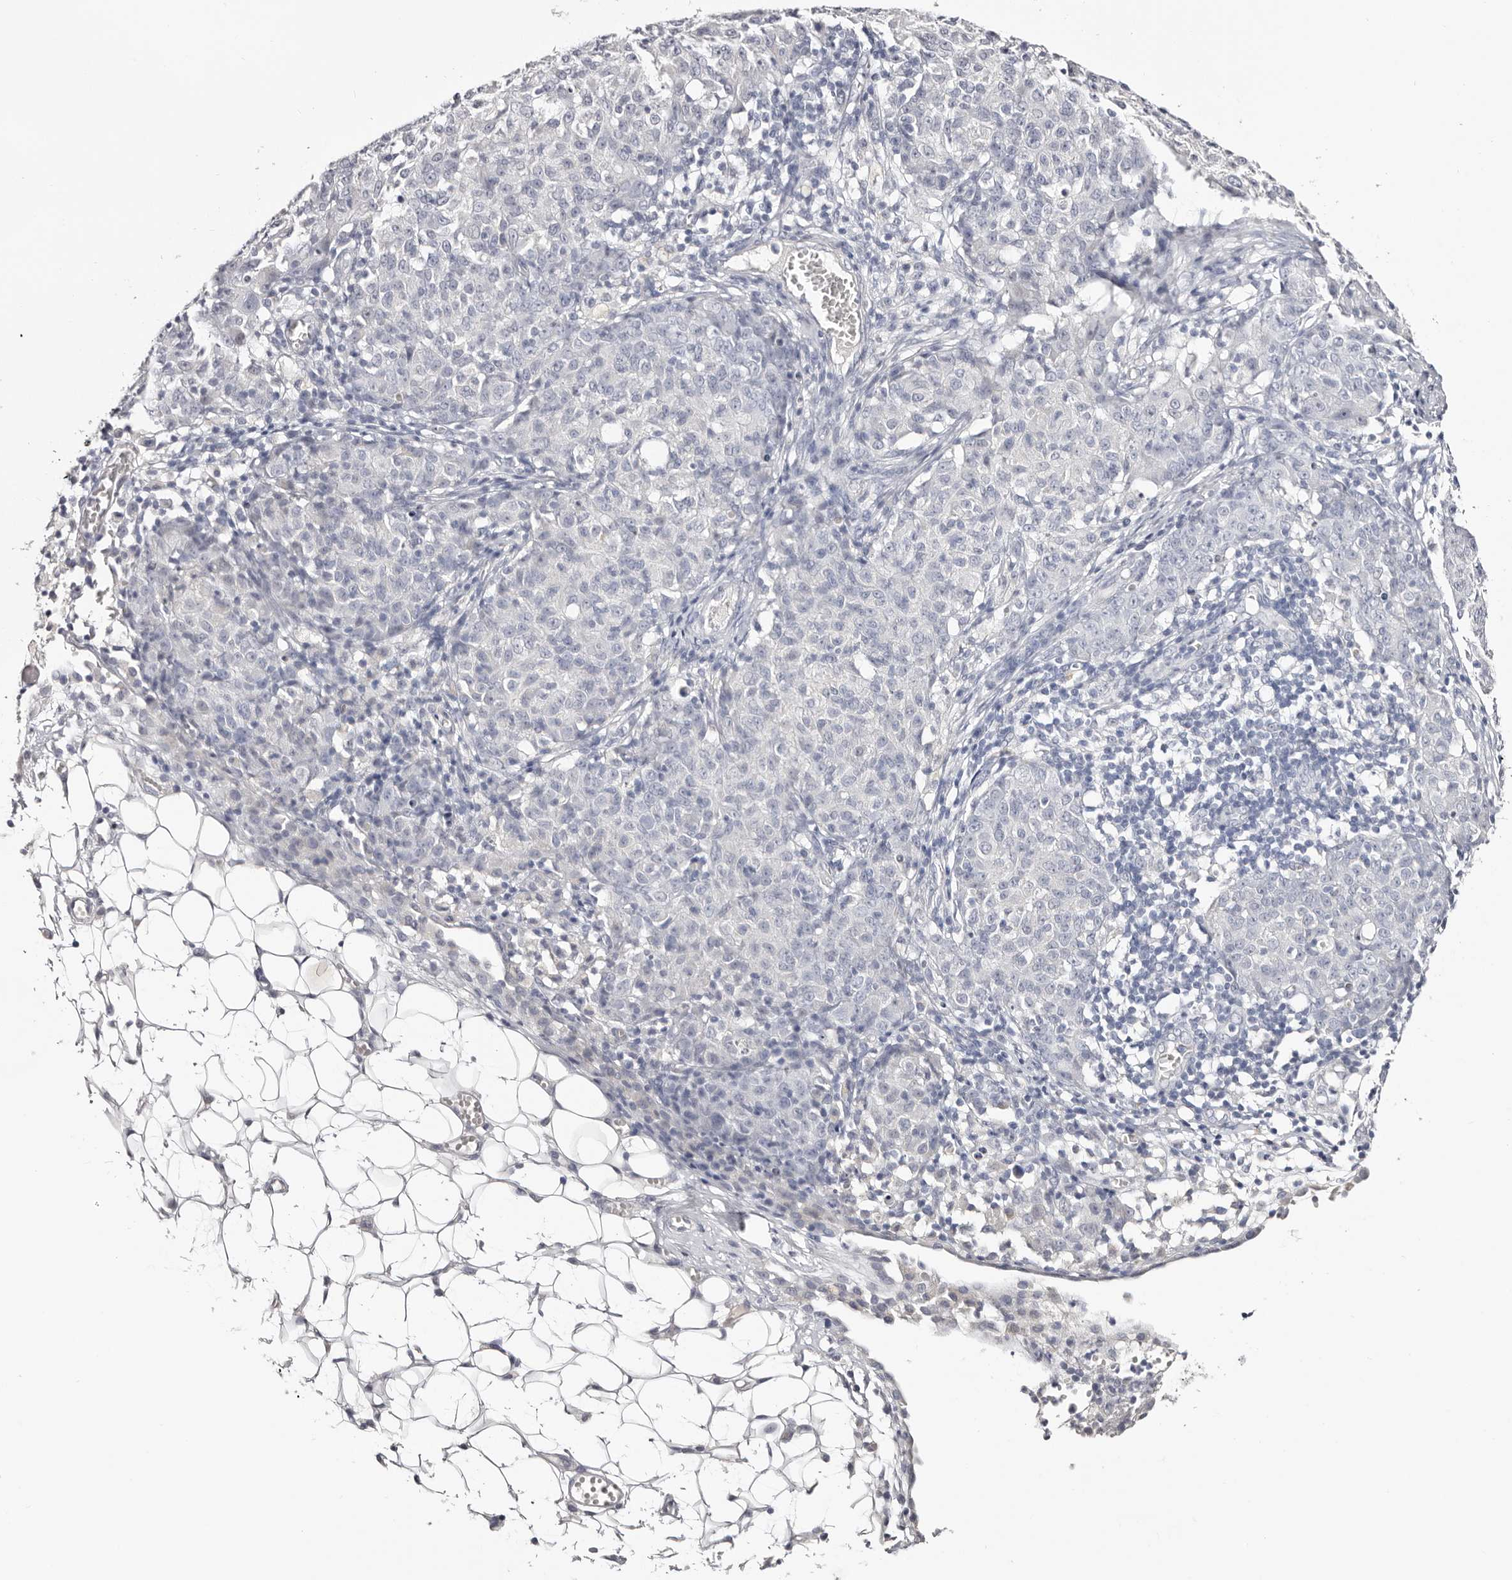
{"staining": {"intensity": "negative", "quantity": "none", "location": "none"}, "tissue": "ovarian cancer", "cell_type": "Tumor cells", "image_type": "cancer", "snomed": [{"axis": "morphology", "description": "Carcinoma, endometroid"}, {"axis": "topography", "description": "Ovary"}], "caption": "Immunohistochemistry of human ovarian endometroid carcinoma demonstrates no expression in tumor cells.", "gene": "AKNAD1", "patient": {"sex": "female", "age": 42}}